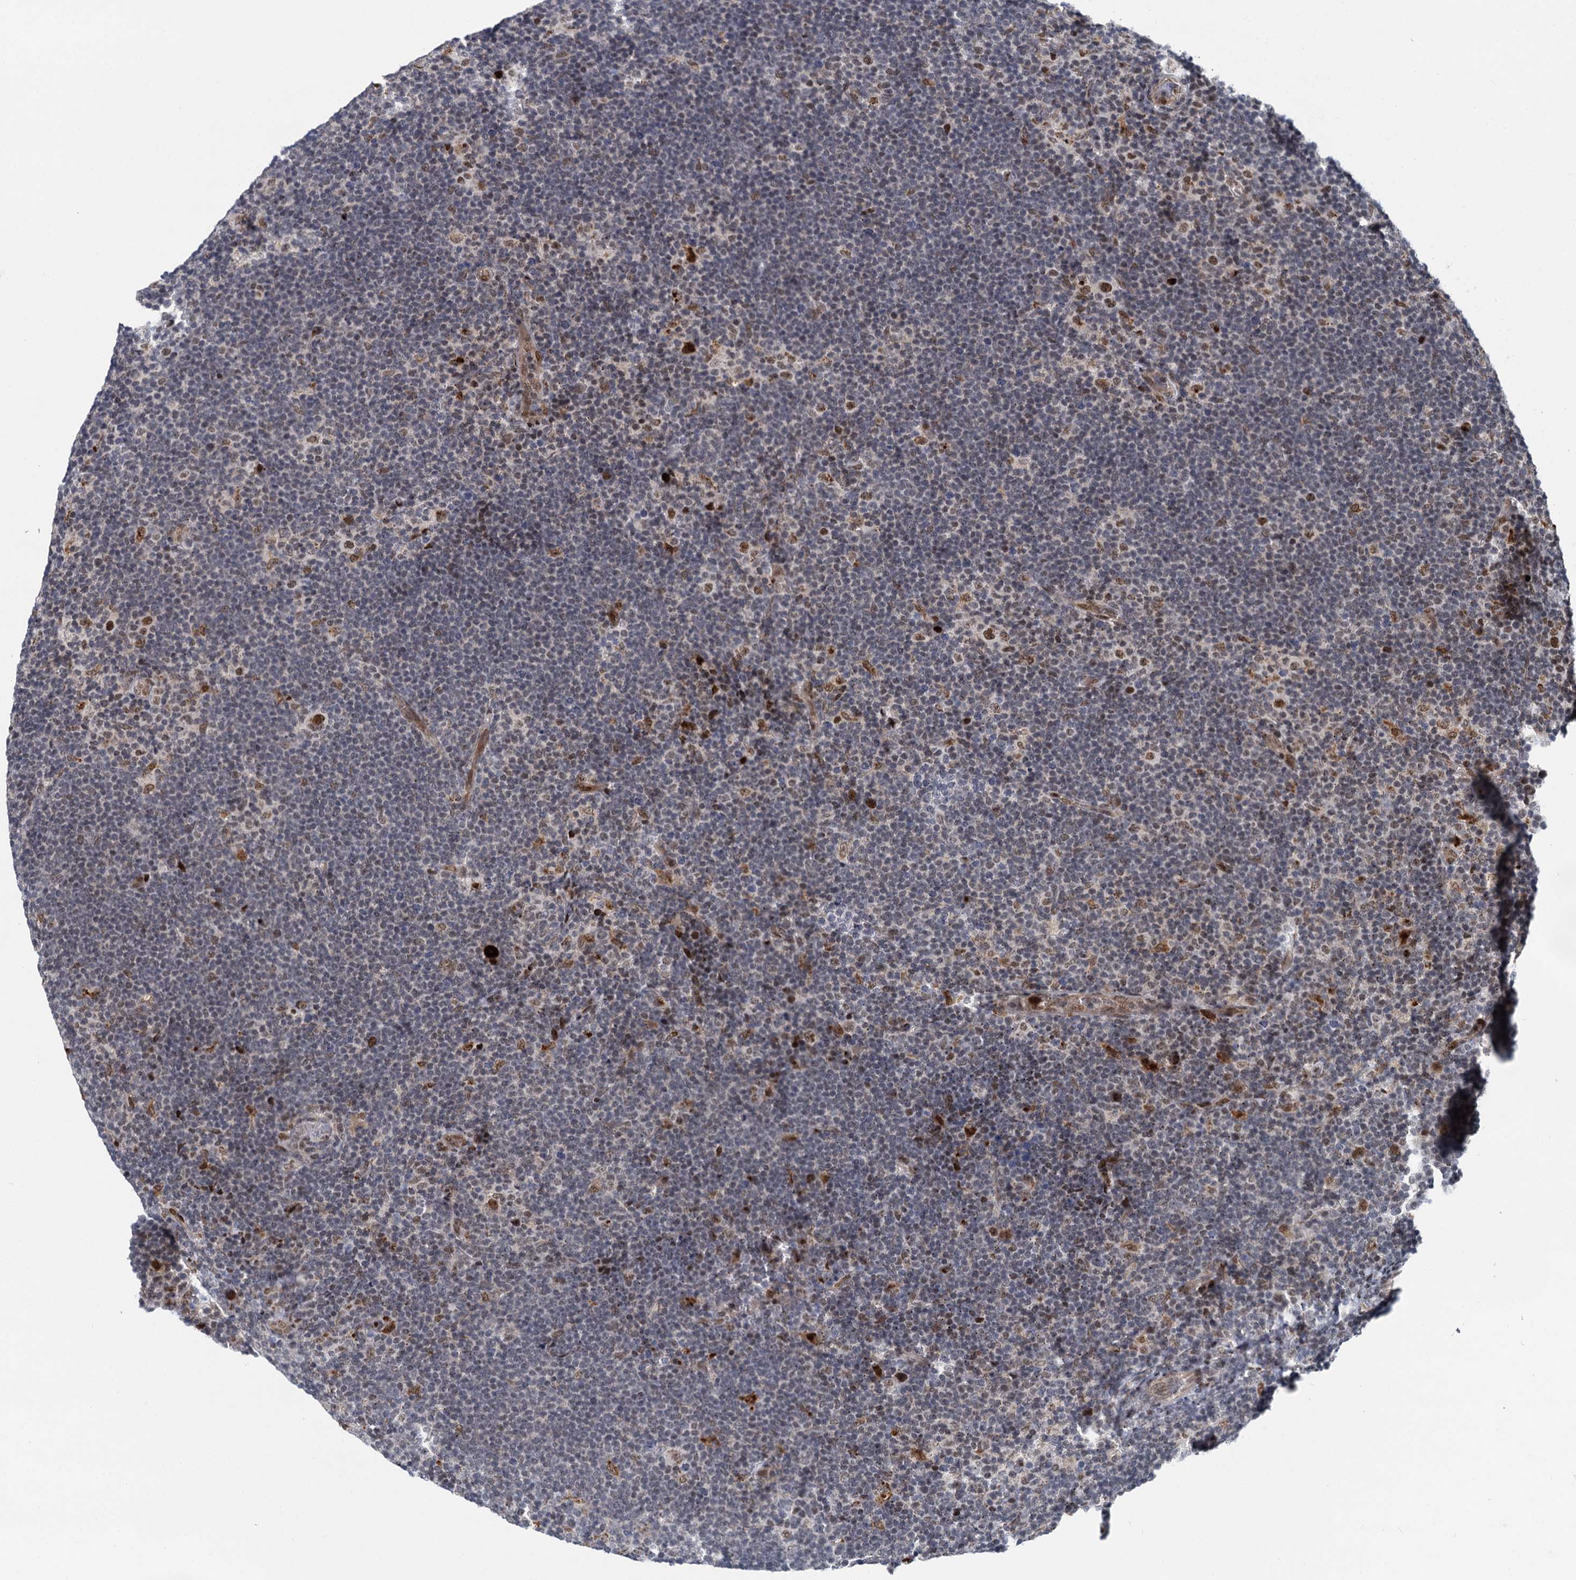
{"staining": {"intensity": "moderate", "quantity": ">75%", "location": "nuclear"}, "tissue": "lymphoma", "cell_type": "Tumor cells", "image_type": "cancer", "snomed": [{"axis": "morphology", "description": "Hodgkin's disease, NOS"}, {"axis": "topography", "description": "Lymph node"}], "caption": "A medium amount of moderate nuclear positivity is identified in about >75% of tumor cells in Hodgkin's disease tissue.", "gene": "RUFY2", "patient": {"sex": "female", "age": 57}}